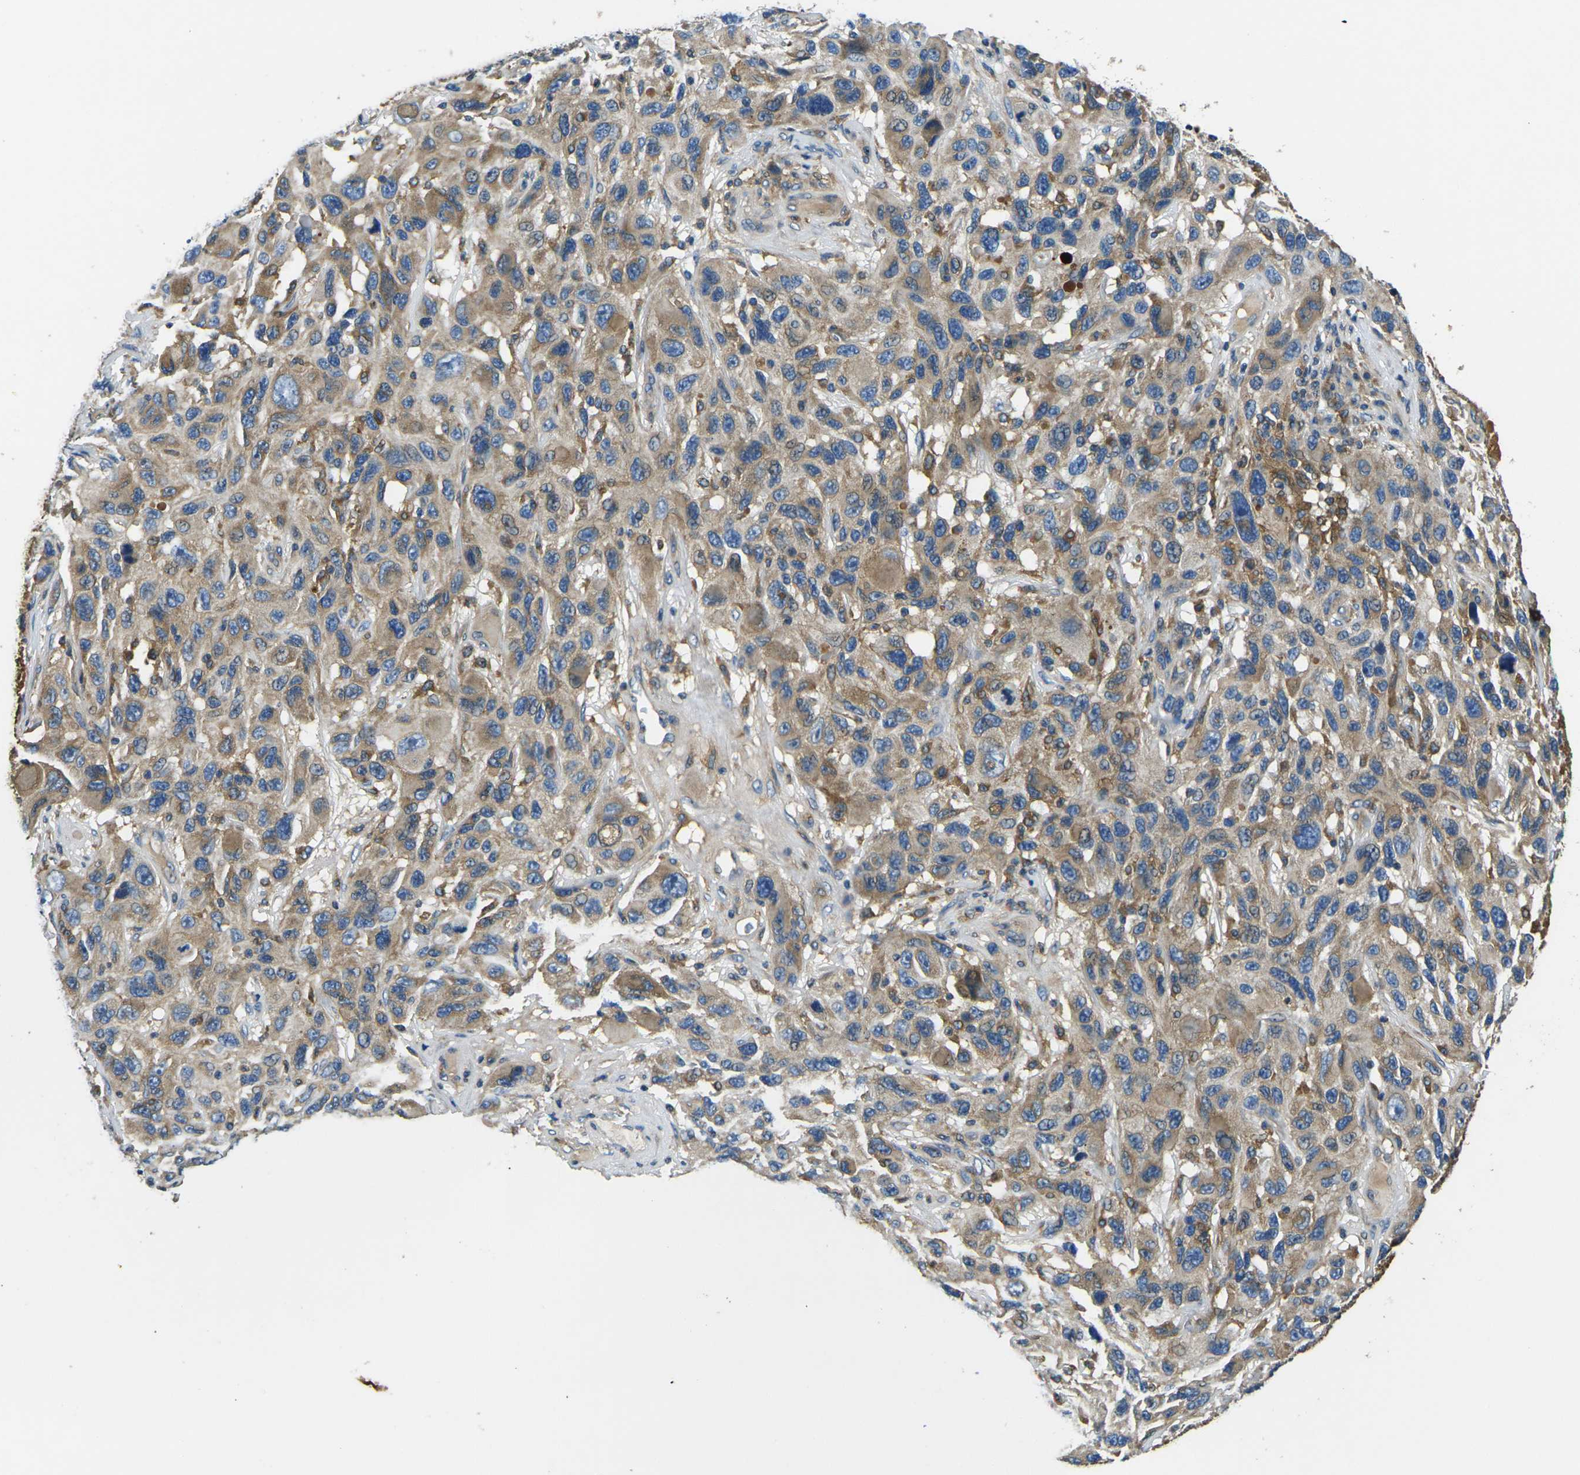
{"staining": {"intensity": "moderate", "quantity": ">75%", "location": "cytoplasmic/membranous"}, "tissue": "melanoma", "cell_type": "Tumor cells", "image_type": "cancer", "snomed": [{"axis": "morphology", "description": "Malignant melanoma, NOS"}, {"axis": "topography", "description": "Skin"}], "caption": "IHC micrograph of neoplastic tissue: human melanoma stained using immunohistochemistry (IHC) reveals medium levels of moderate protein expression localized specifically in the cytoplasmic/membranous of tumor cells, appearing as a cytoplasmic/membranous brown color.", "gene": "RAB1B", "patient": {"sex": "male", "age": 53}}